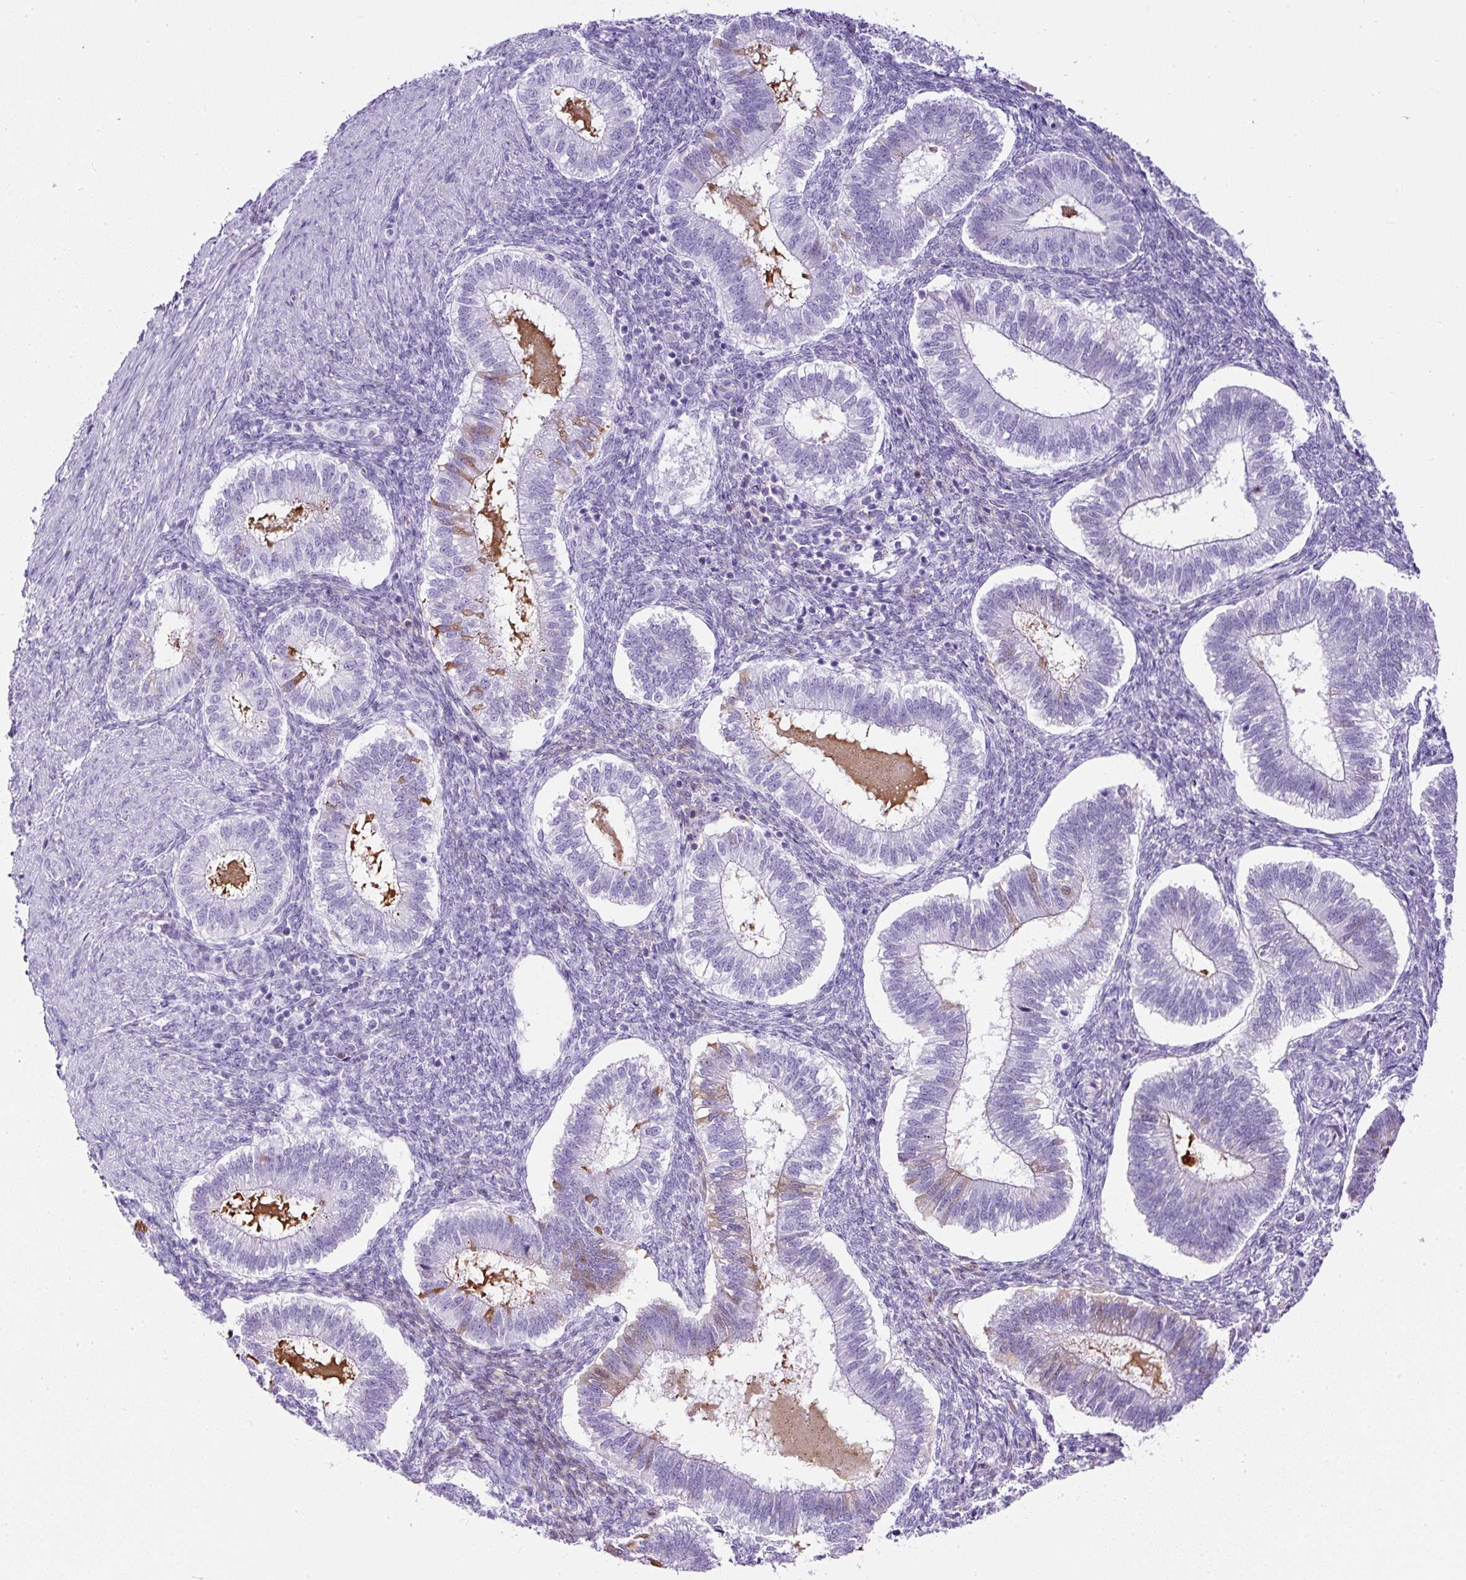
{"staining": {"intensity": "negative", "quantity": "none", "location": "none"}, "tissue": "endometrium", "cell_type": "Cells in endometrial stroma", "image_type": "normal", "snomed": [{"axis": "morphology", "description": "Normal tissue, NOS"}, {"axis": "topography", "description": "Endometrium"}], "caption": "IHC image of unremarkable human endometrium stained for a protein (brown), which demonstrates no positivity in cells in endometrial stroma.", "gene": "TMEM200B", "patient": {"sex": "female", "age": 25}}